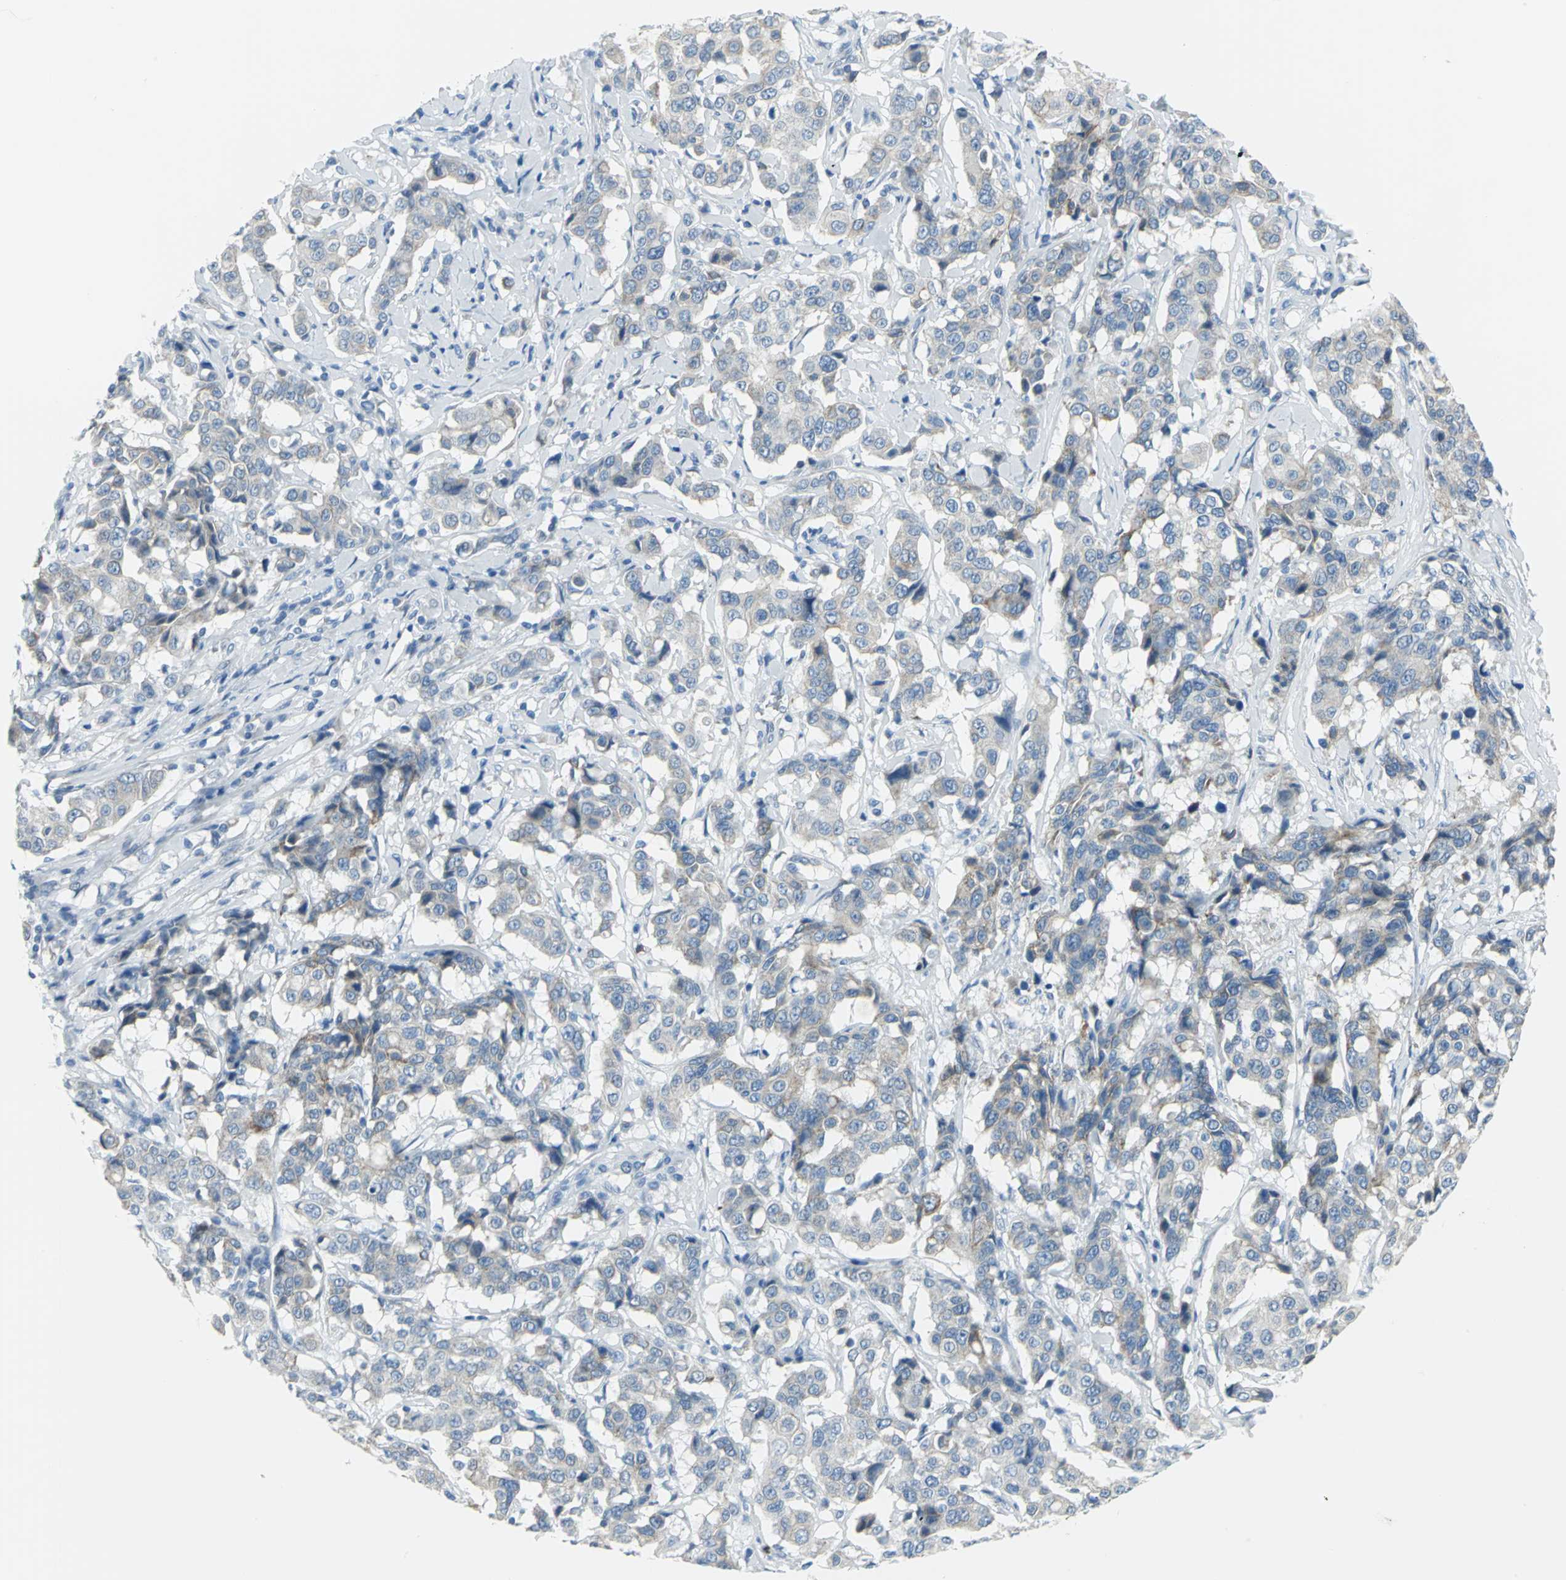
{"staining": {"intensity": "weak", "quantity": "<25%", "location": "cytoplasmic/membranous"}, "tissue": "breast cancer", "cell_type": "Tumor cells", "image_type": "cancer", "snomed": [{"axis": "morphology", "description": "Duct carcinoma"}, {"axis": "topography", "description": "Breast"}], "caption": "A high-resolution histopathology image shows IHC staining of breast intraductal carcinoma, which reveals no significant staining in tumor cells.", "gene": "CYB5A", "patient": {"sex": "female", "age": 27}}